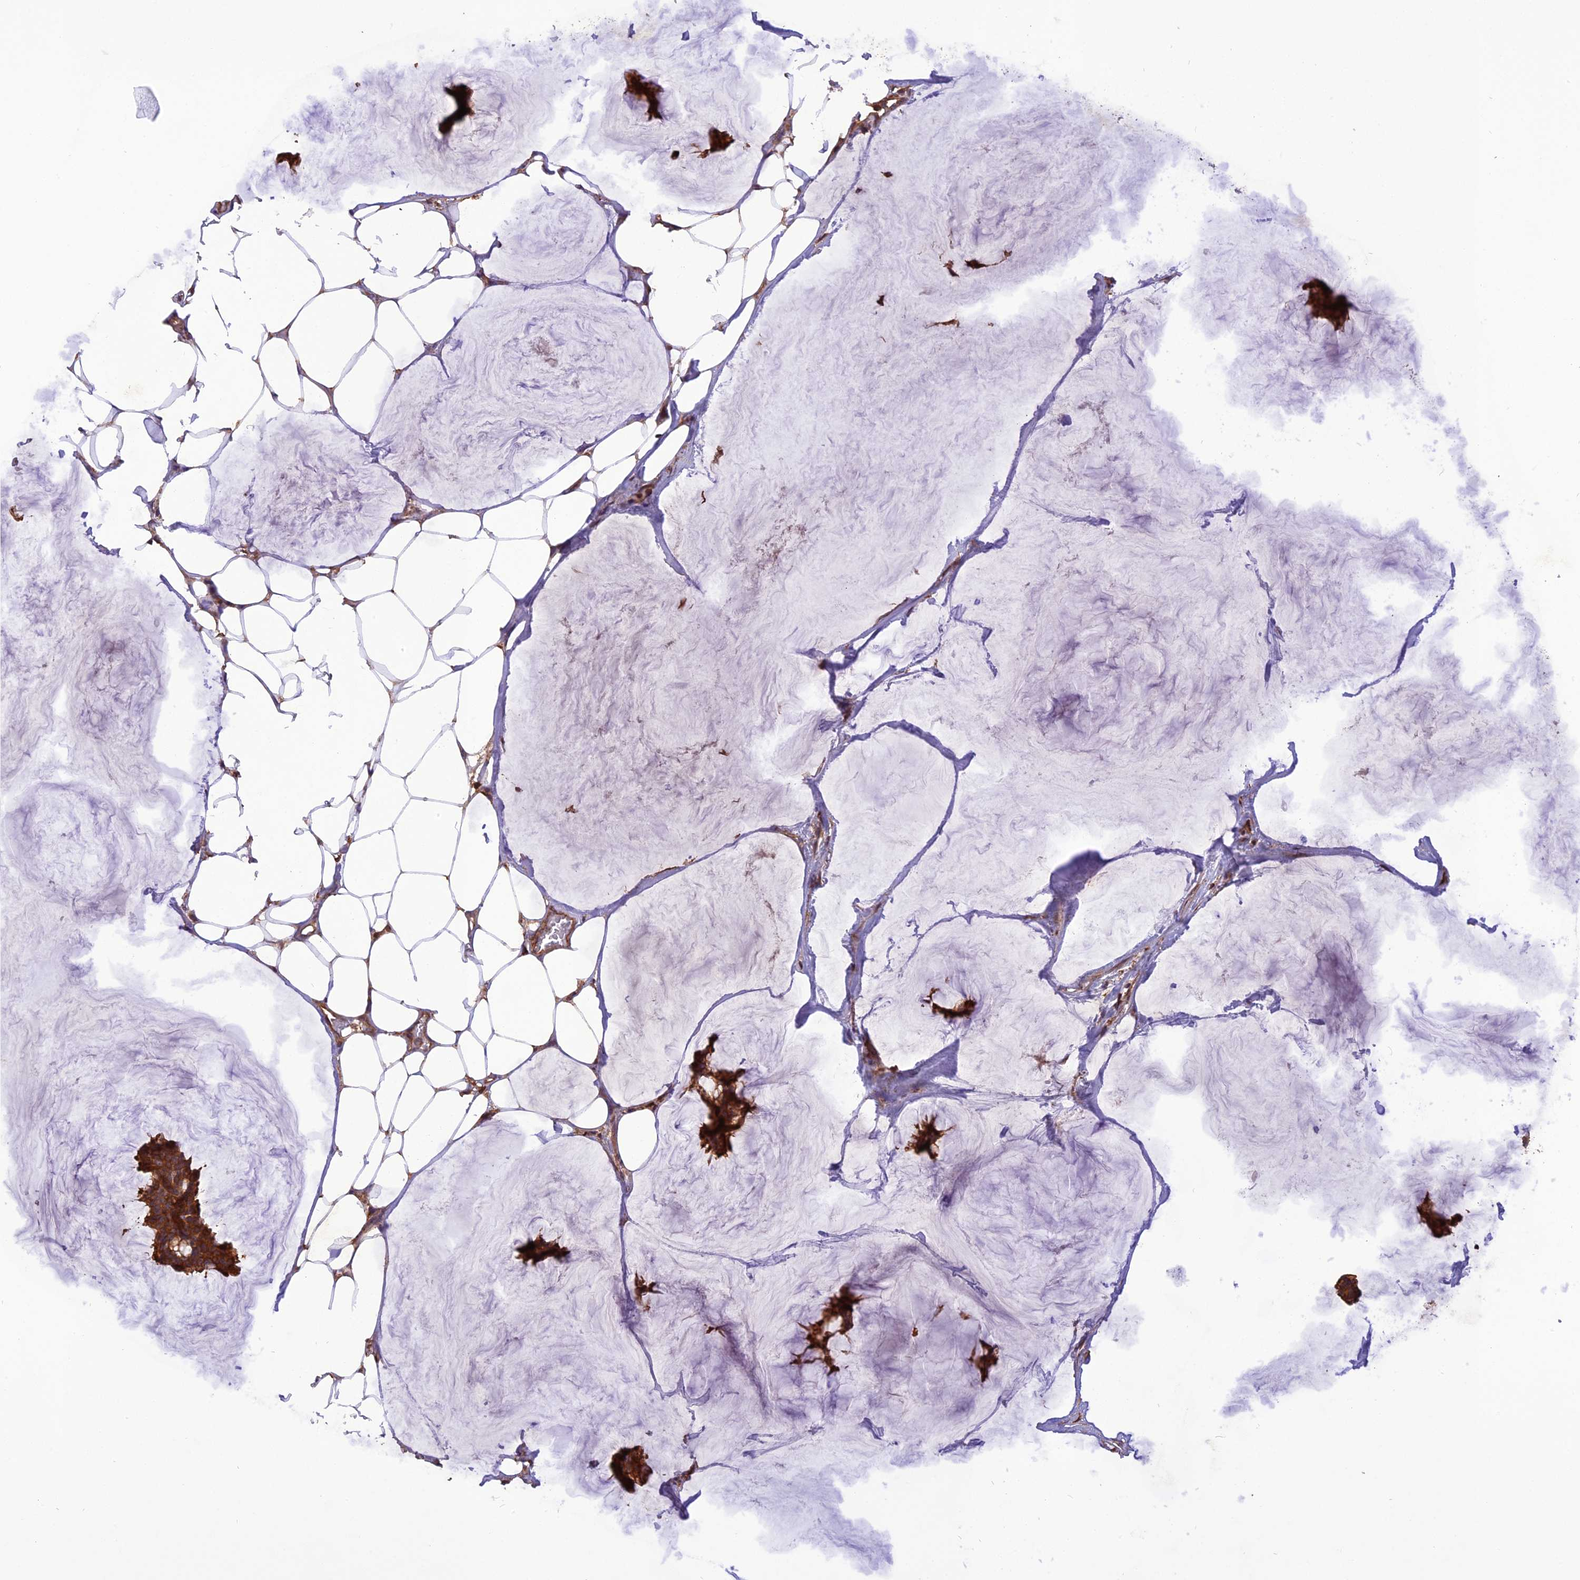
{"staining": {"intensity": "moderate", "quantity": ">75%", "location": "cytoplasmic/membranous"}, "tissue": "breast cancer", "cell_type": "Tumor cells", "image_type": "cancer", "snomed": [{"axis": "morphology", "description": "Duct carcinoma"}, {"axis": "topography", "description": "Breast"}], "caption": "Breast infiltrating ductal carcinoma tissue shows moderate cytoplasmic/membranous staining in approximately >75% of tumor cells", "gene": "STOML1", "patient": {"sex": "female", "age": 93}}